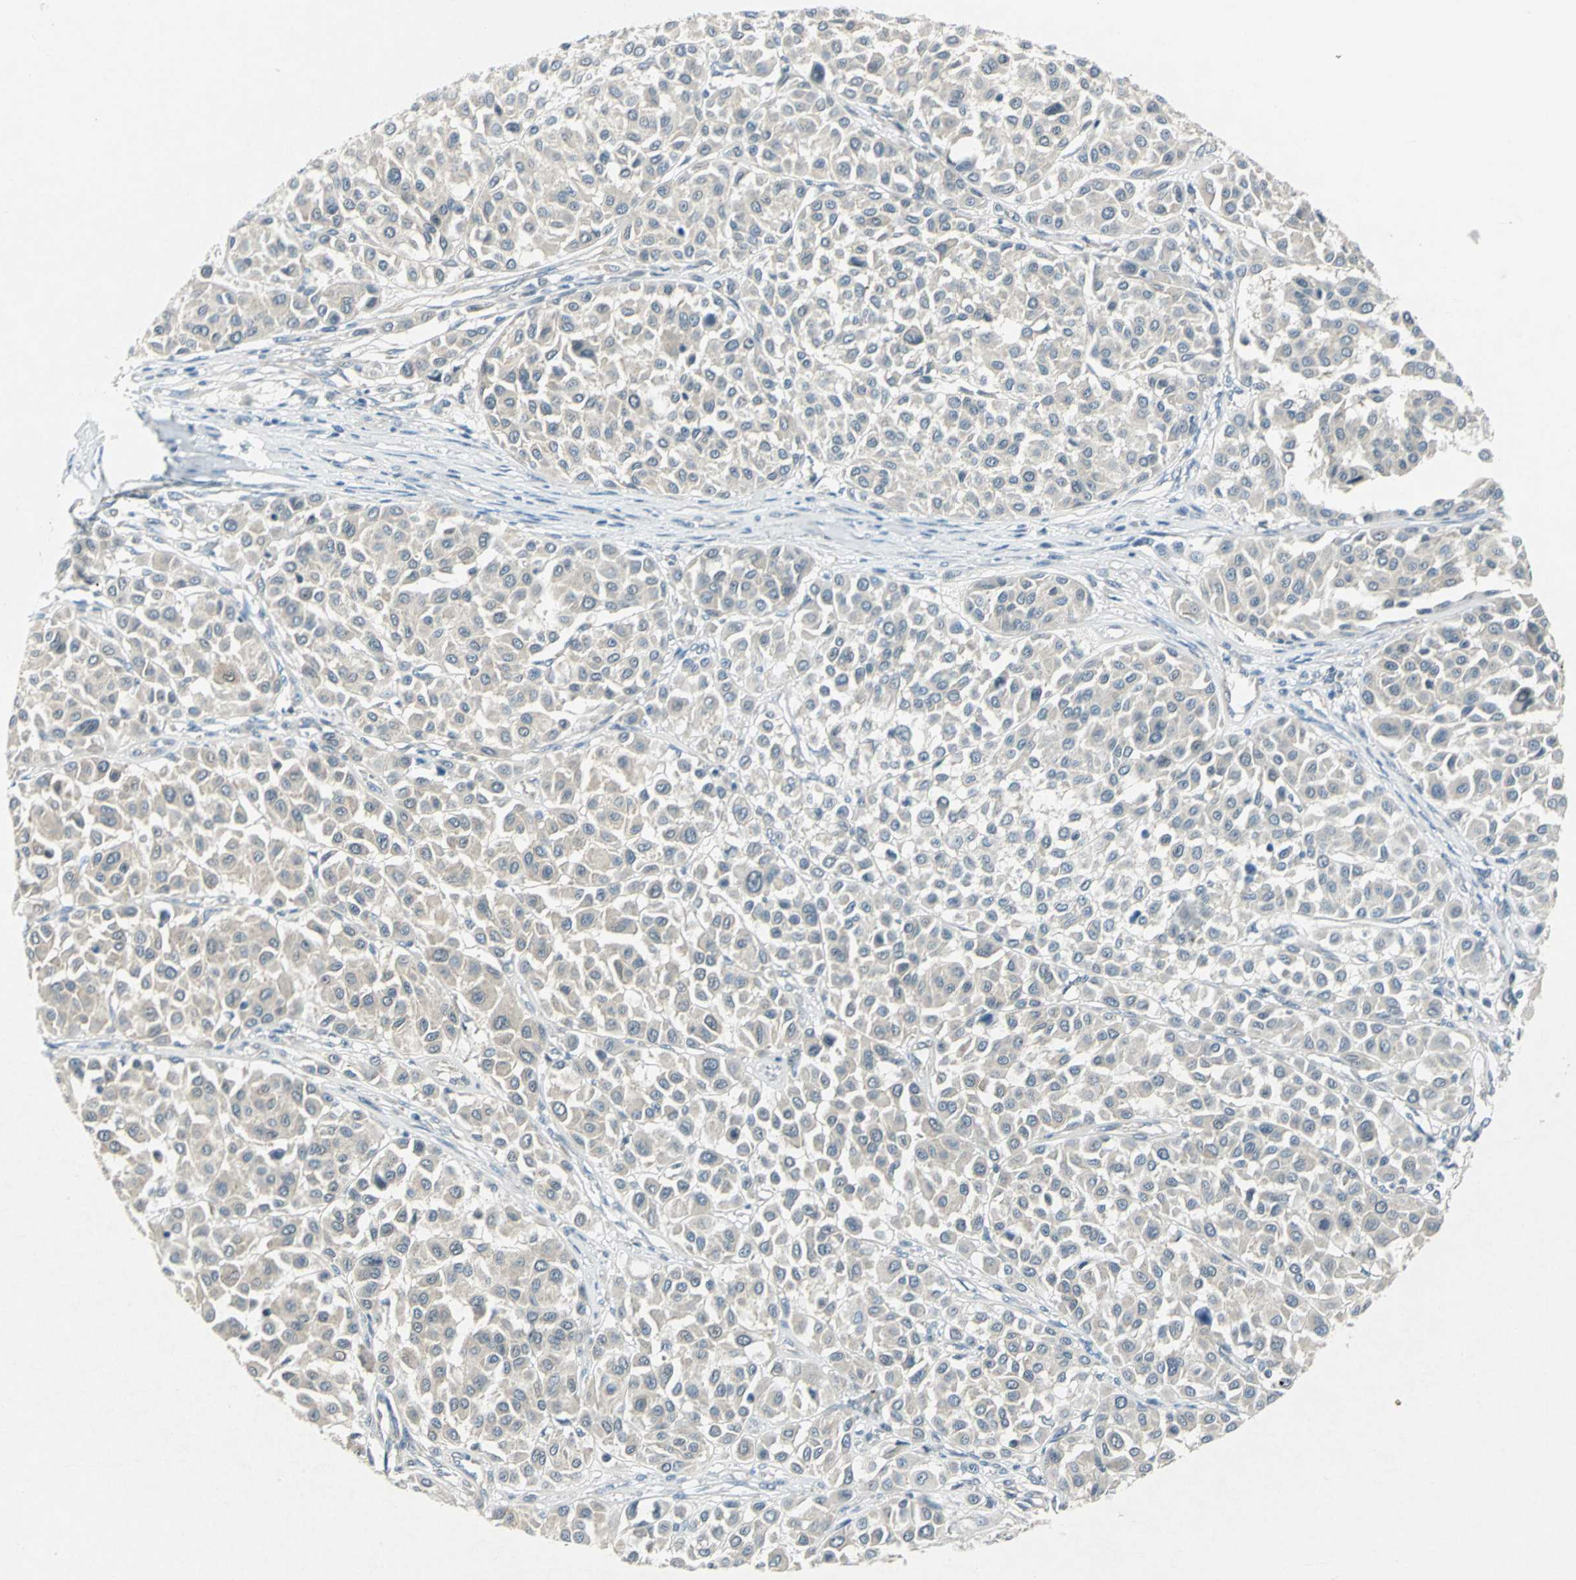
{"staining": {"intensity": "weak", "quantity": ">75%", "location": "cytoplasmic/membranous"}, "tissue": "melanoma", "cell_type": "Tumor cells", "image_type": "cancer", "snomed": [{"axis": "morphology", "description": "Malignant melanoma, Metastatic site"}, {"axis": "topography", "description": "Soft tissue"}], "caption": "Melanoma stained with a protein marker reveals weak staining in tumor cells.", "gene": "PIN1", "patient": {"sex": "male", "age": 41}}